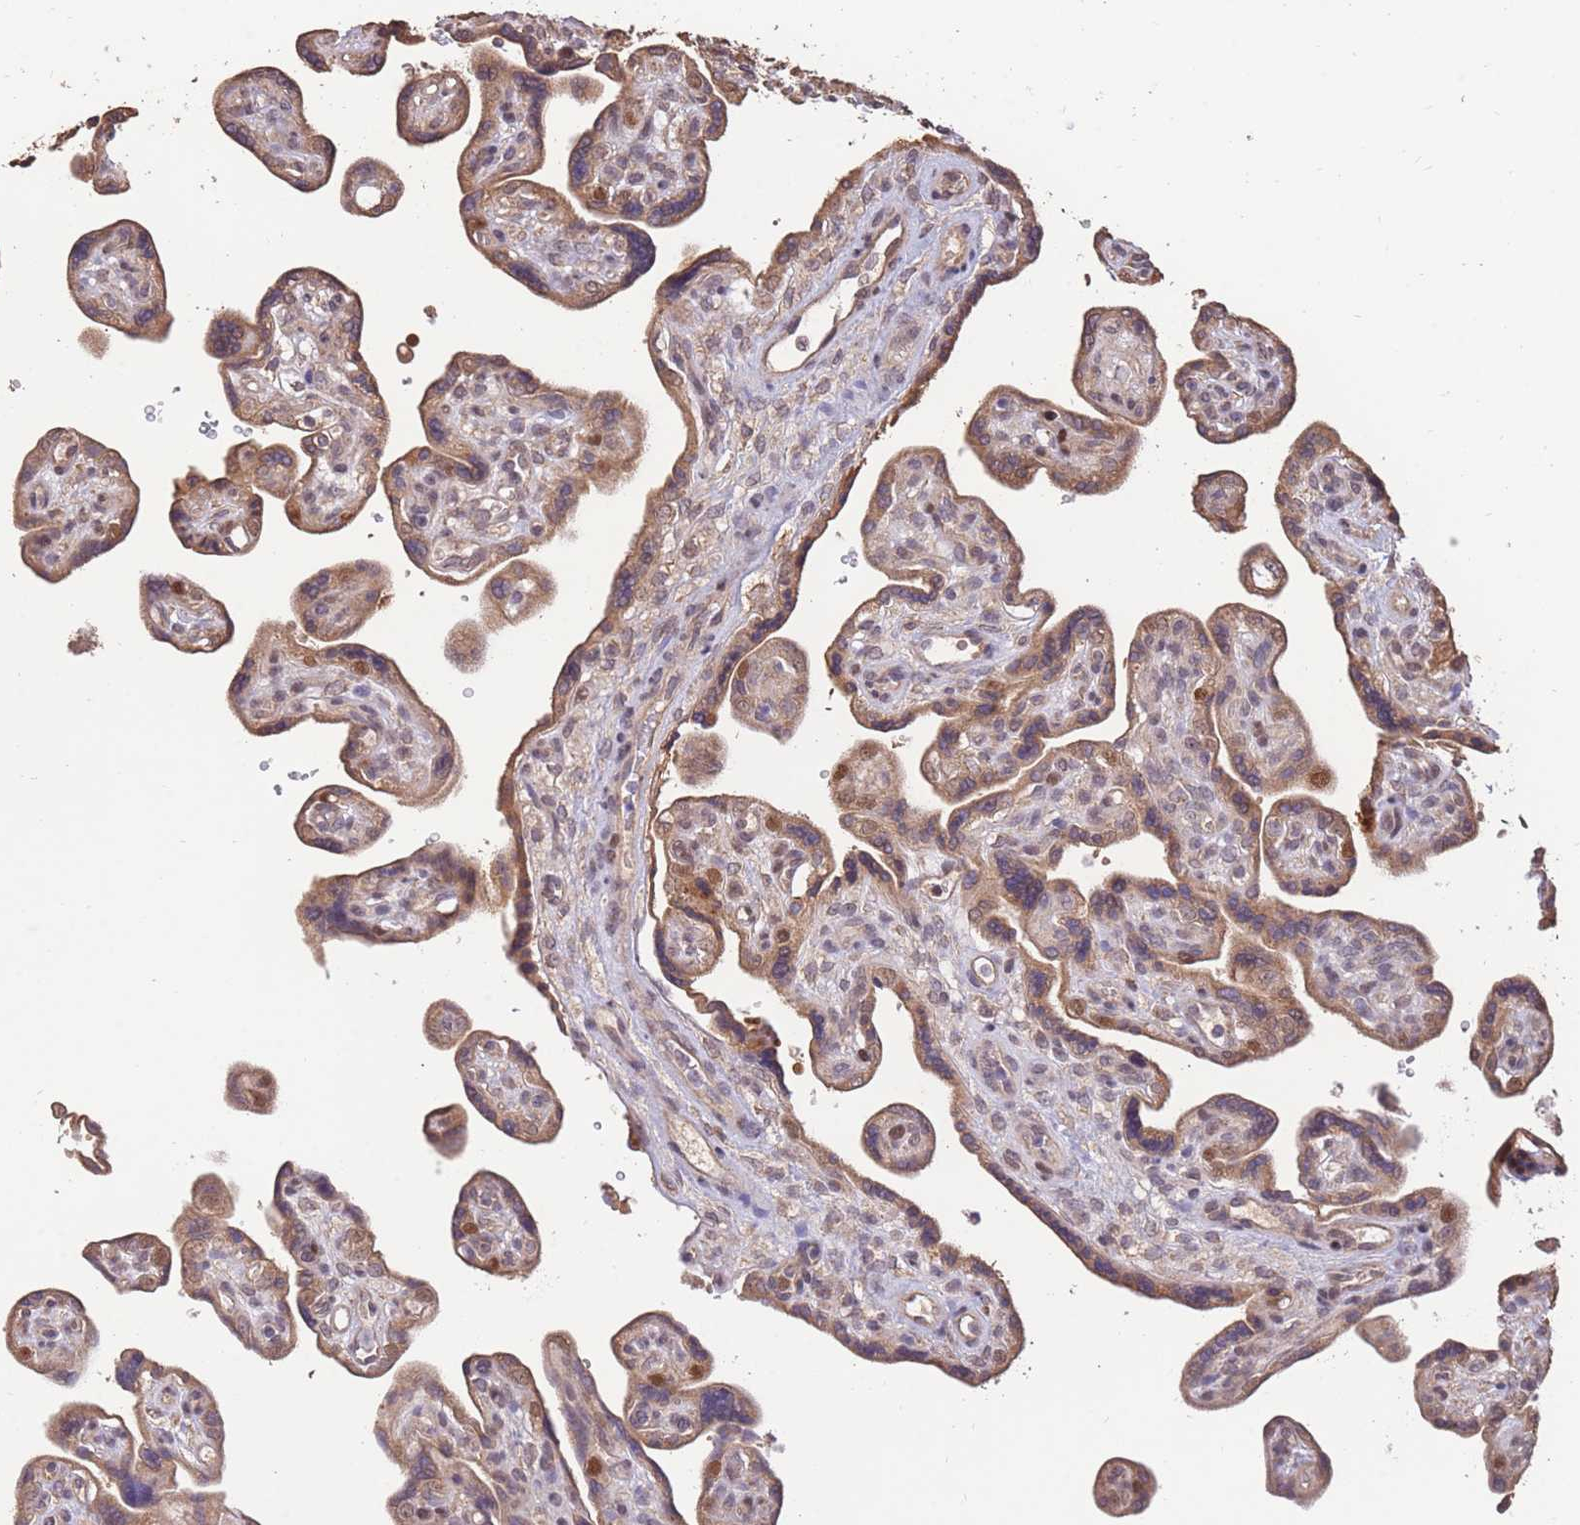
{"staining": {"intensity": "moderate", "quantity": ">75%", "location": "cytoplasmic/membranous"}, "tissue": "placenta", "cell_type": "Trophoblastic cells", "image_type": "normal", "snomed": [{"axis": "morphology", "description": "Normal tissue, NOS"}, {"axis": "topography", "description": "Placenta"}], "caption": "Immunohistochemical staining of normal placenta reveals moderate cytoplasmic/membranous protein expression in about >75% of trophoblastic cells. (DAB = brown stain, brightfield microscopy at high magnification).", "gene": "RGS14", "patient": {"sex": "female", "age": 39}}